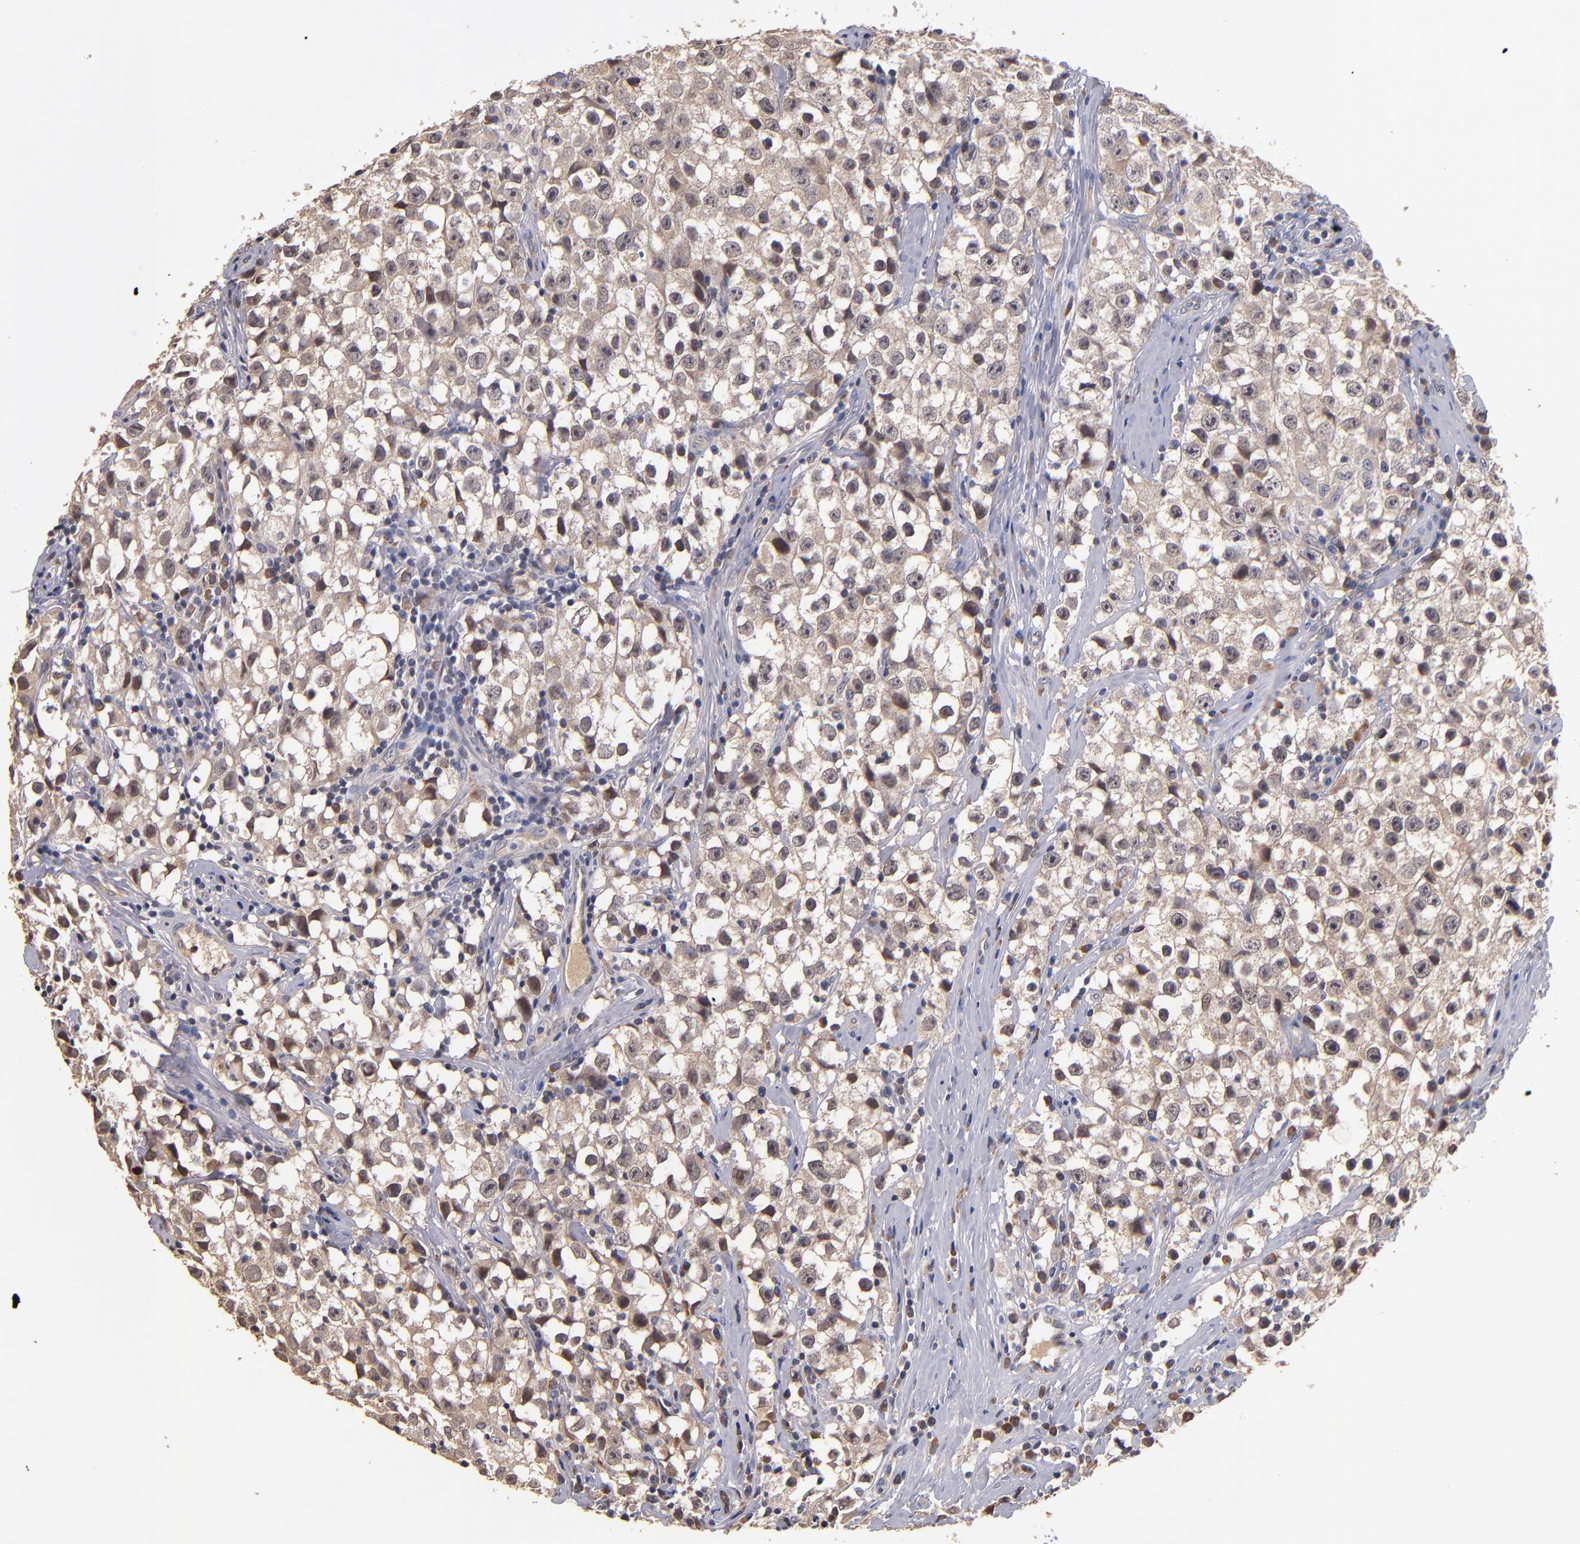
{"staining": {"intensity": "weak", "quantity": ">75%", "location": "cytoplasmic/membranous"}, "tissue": "testis cancer", "cell_type": "Tumor cells", "image_type": "cancer", "snomed": [{"axis": "morphology", "description": "Seminoma, NOS"}, {"axis": "topography", "description": "Testis"}], "caption": "An immunohistochemistry (IHC) micrograph of neoplastic tissue is shown. Protein staining in brown labels weak cytoplasmic/membranous positivity in testis cancer within tumor cells.", "gene": "TTLL12", "patient": {"sex": "male", "age": 35}}